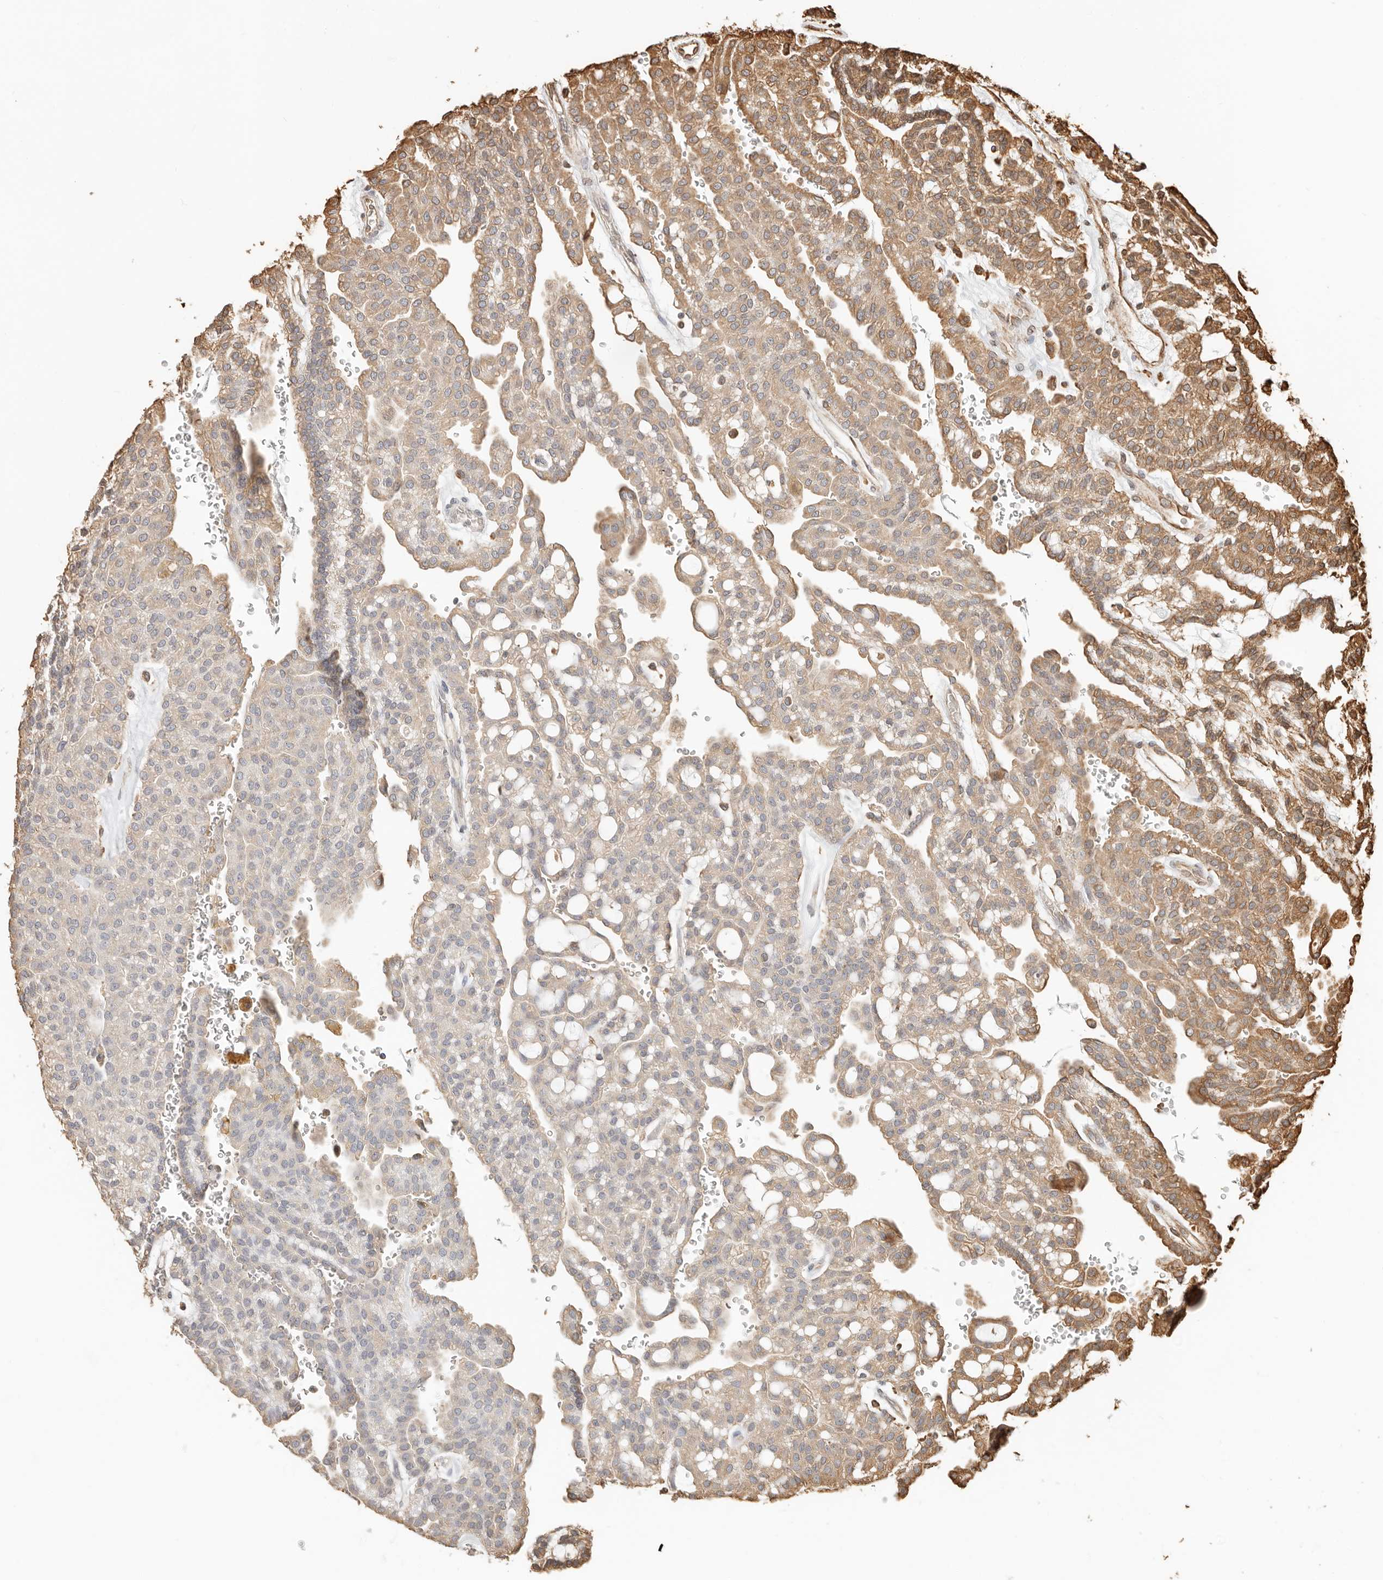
{"staining": {"intensity": "moderate", "quantity": "25%-75%", "location": "cytoplasmic/membranous"}, "tissue": "renal cancer", "cell_type": "Tumor cells", "image_type": "cancer", "snomed": [{"axis": "morphology", "description": "Adenocarcinoma, NOS"}, {"axis": "topography", "description": "Kidney"}], "caption": "IHC (DAB) staining of human adenocarcinoma (renal) demonstrates moderate cytoplasmic/membranous protein positivity in about 25%-75% of tumor cells.", "gene": "ARHGEF10L", "patient": {"sex": "male", "age": 63}}